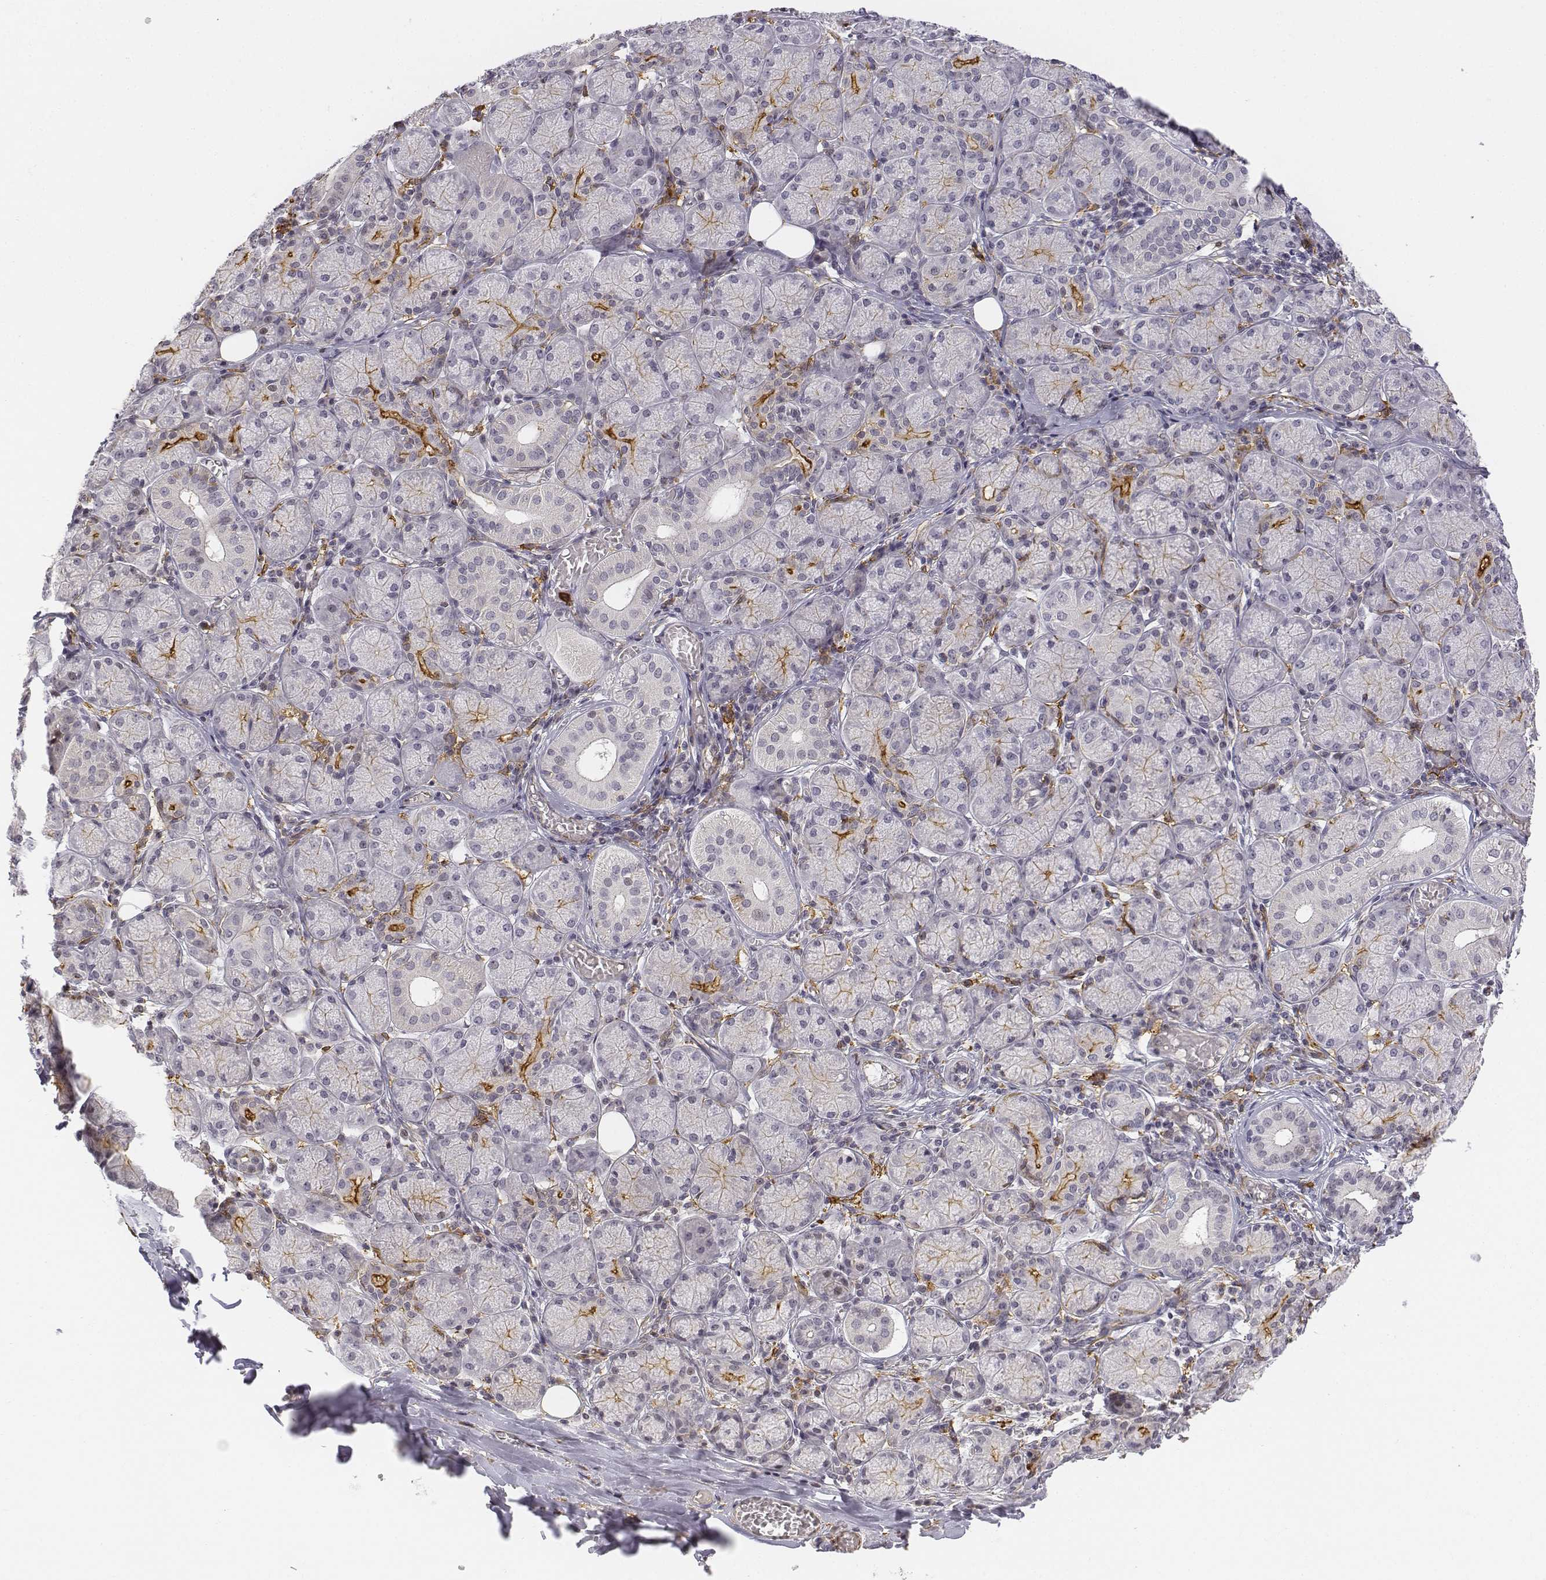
{"staining": {"intensity": "moderate", "quantity": "<25%", "location": "cytoplasmic/membranous"}, "tissue": "salivary gland", "cell_type": "Glandular cells", "image_type": "normal", "snomed": [{"axis": "morphology", "description": "Normal tissue, NOS"}, {"axis": "topography", "description": "Salivary gland"}, {"axis": "topography", "description": "Peripheral nerve tissue"}], "caption": "A low amount of moderate cytoplasmic/membranous expression is seen in about <25% of glandular cells in benign salivary gland. The protein is shown in brown color, while the nuclei are stained blue.", "gene": "CD14", "patient": {"sex": "female", "age": 24}}